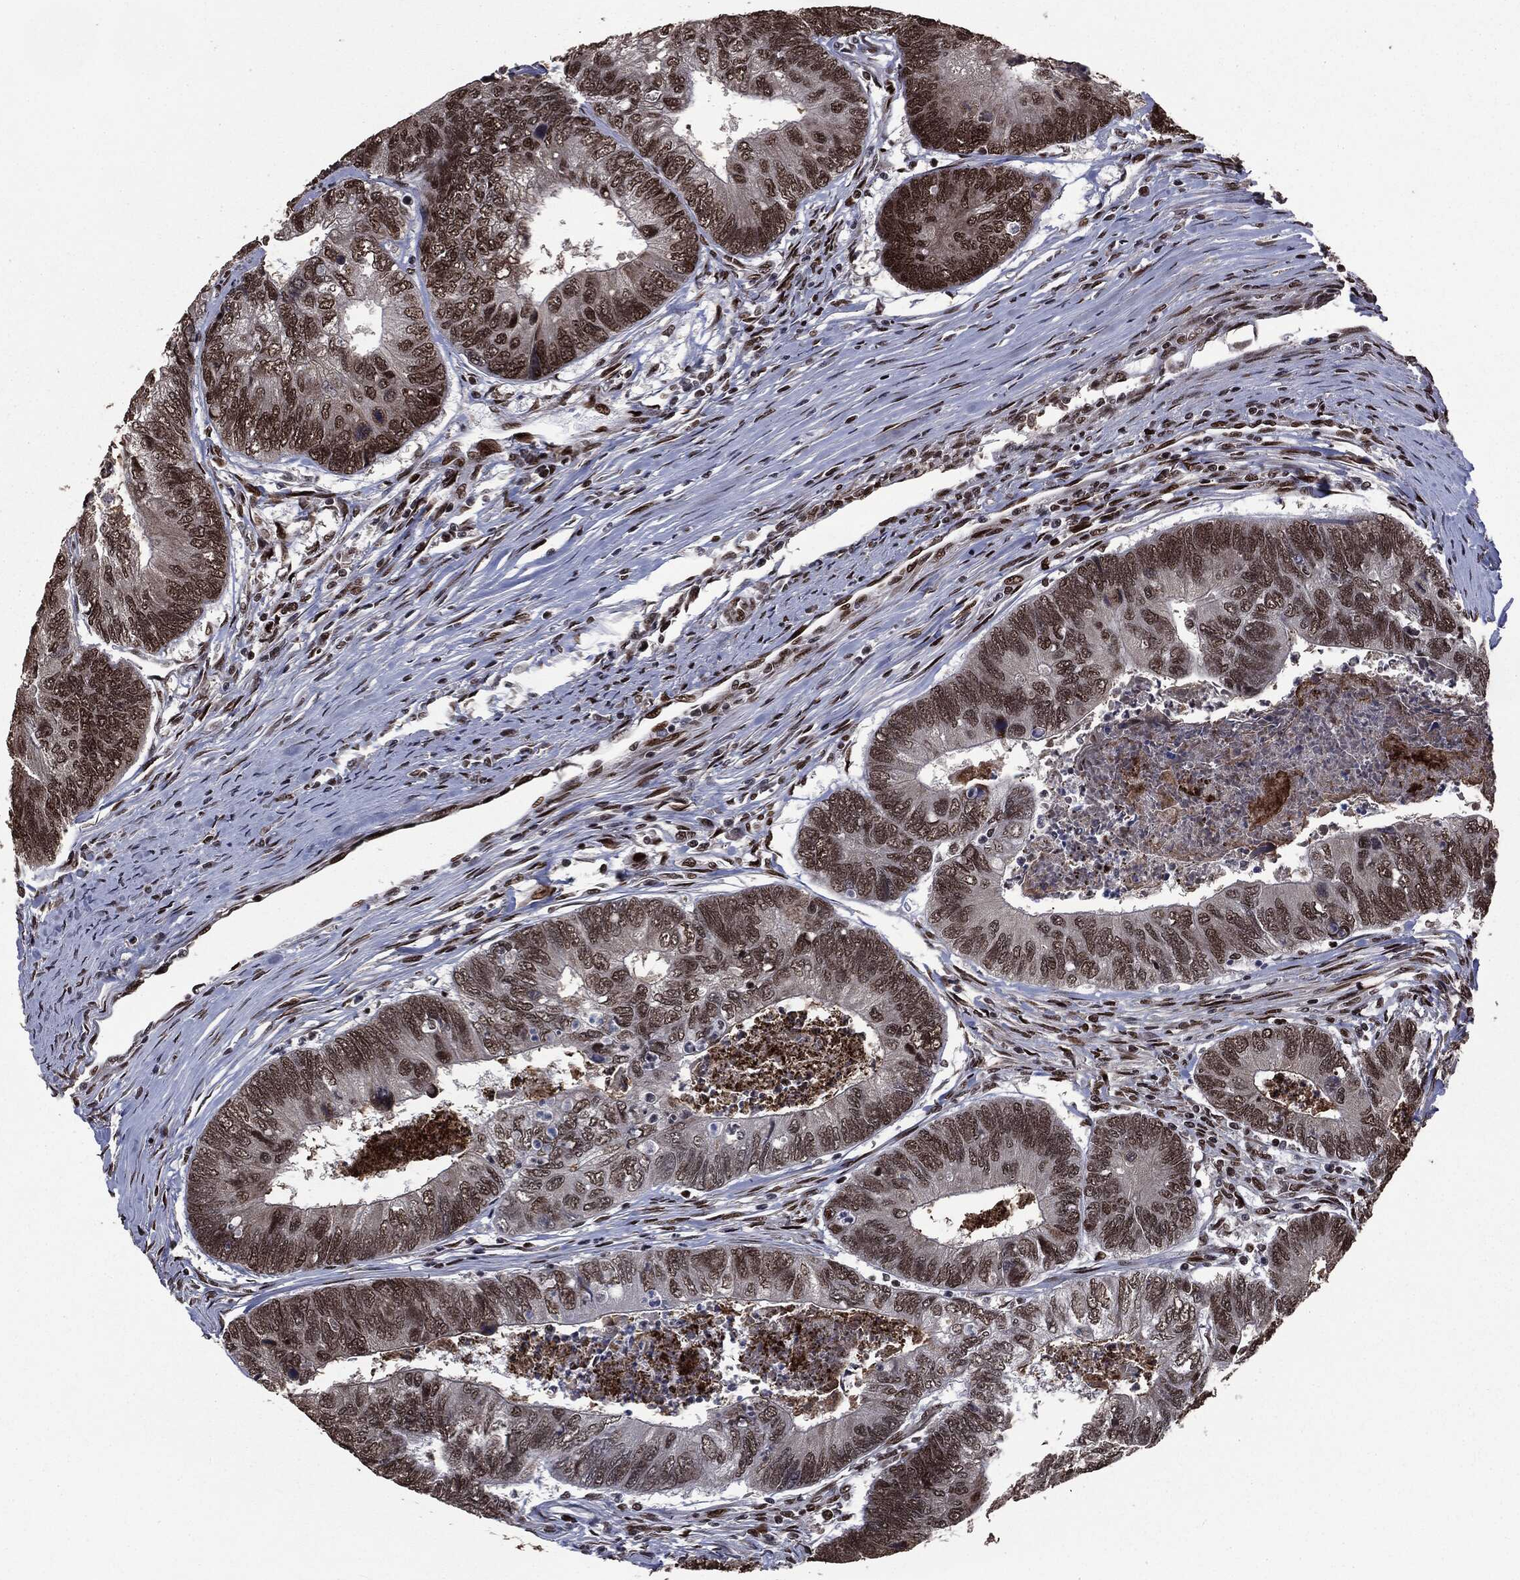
{"staining": {"intensity": "strong", "quantity": "25%-75%", "location": "nuclear"}, "tissue": "colorectal cancer", "cell_type": "Tumor cells", "image_type": "cancer", "snomed": [{"axis": "morphology", "description": "Adenocarcinoma, NOS"}, {"axis": "topography", "description": "Colon"}], "caption": "Immunohistochemical staining of colorectal cancer displays high levels of strong nuclear protein expression in about 25%-75% of tumor cells. (IHC, brightfield microscopy, high magnification).", "gene": "DVL2", "patient": {"sex": "female", "age": 67}}